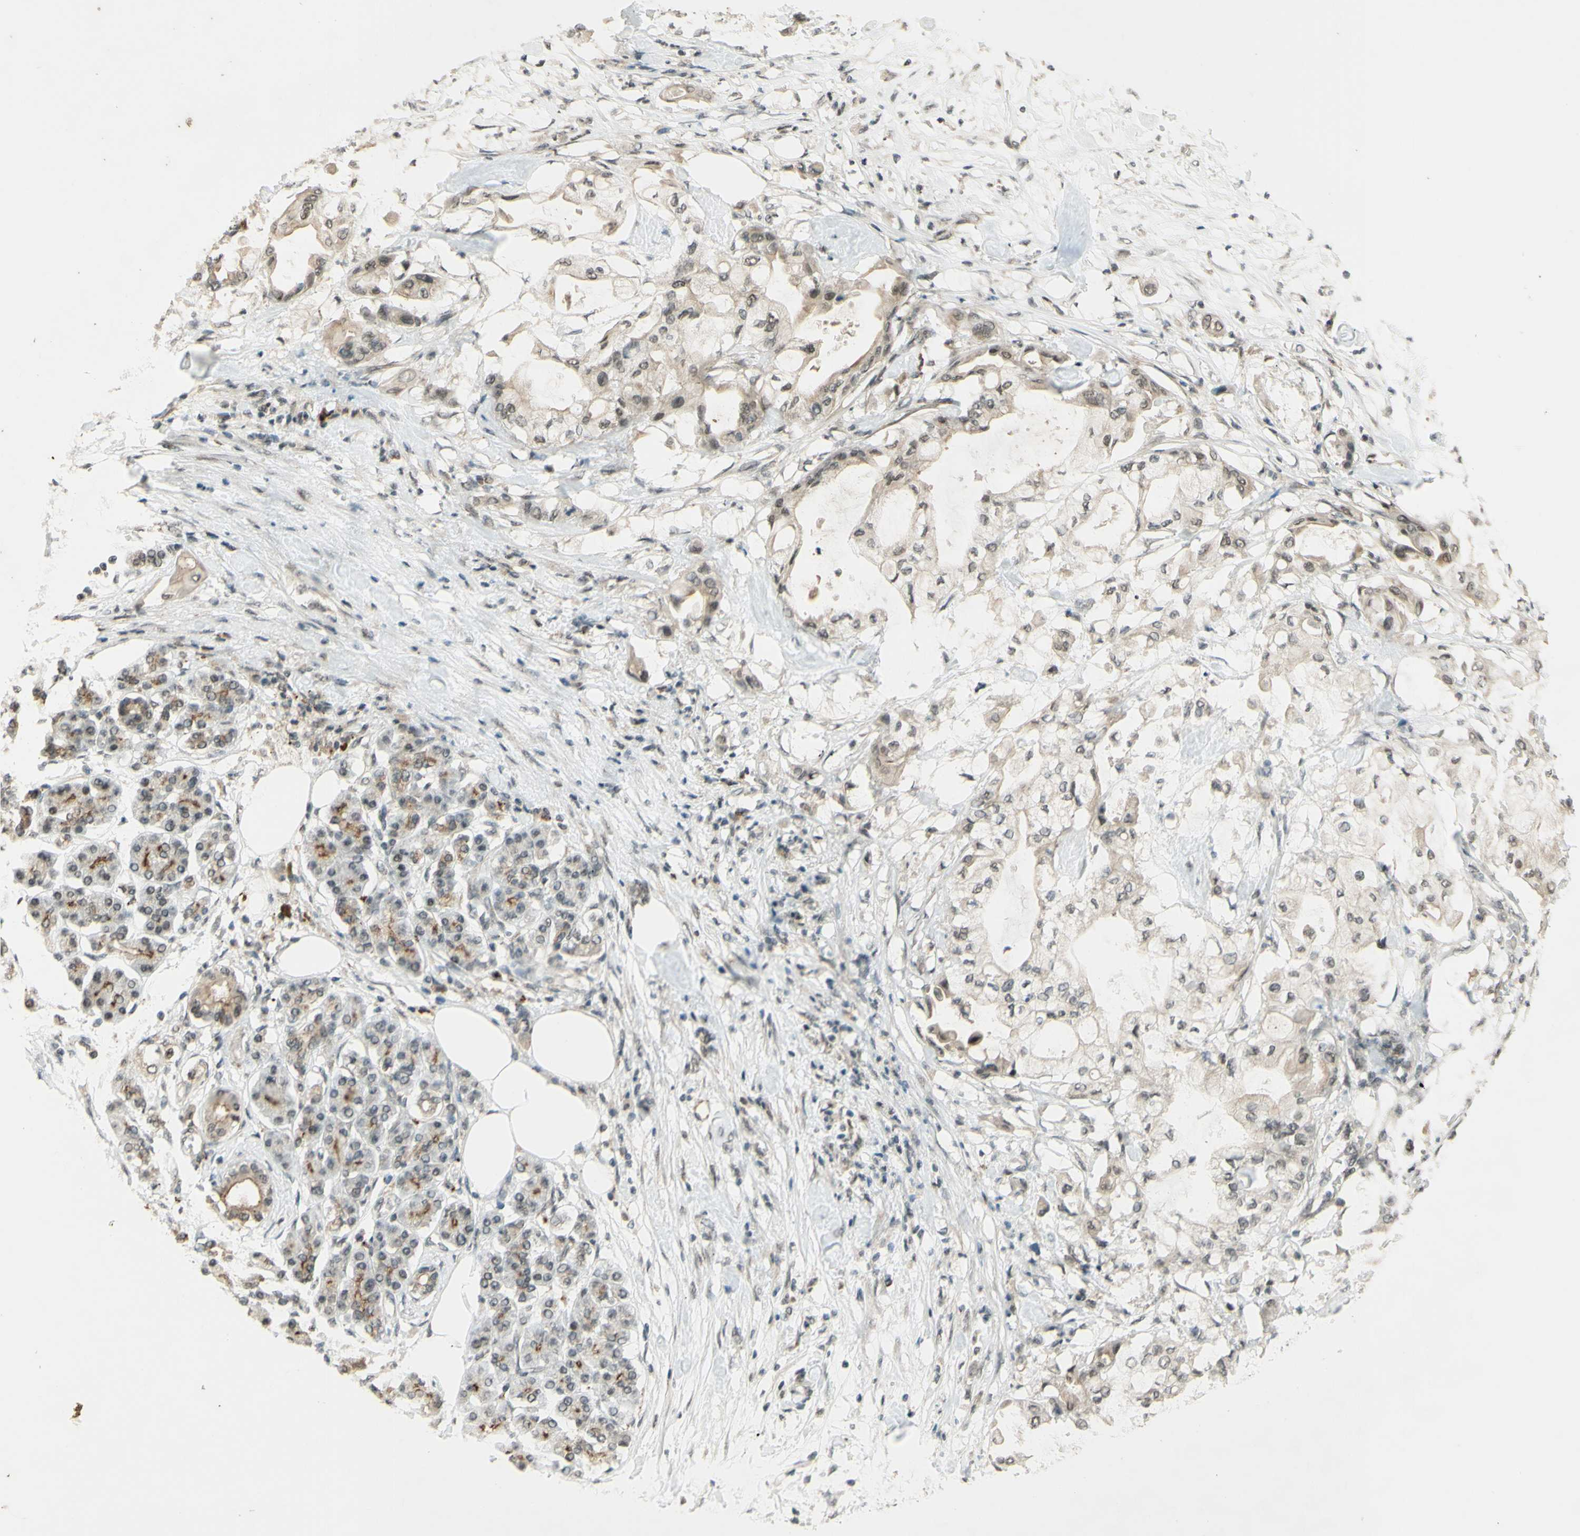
{"staining": {"intensity": "weak", "quantity": "25%-75%", "location": "nuclear"}, "tissue": "pancreatic cancer", "cell_type": "Tumor cells", "image_type": "cancer", "snomed": [{"axis": "morphology", "description": "Adenocarcinoma, NOS"}, {"axis": "morphology", "description": "Adenocarcinoma, metastatic, NOS"}, {"axis": "topography", "description": "Lymph node"}, {"axis": "topography", "description": "Pancreas"}, {"axis": "topography", "description": "Duodenum"}], "caption": "Immunohistochemistry image of neoplastic tissue: human pancreatic cancer (adenocarcinoma) stained using immunohistochemistry exhibits low levels of weak protein expression localized specifically in the nuclear of tumor cells, appearing as a nuclear brown color.", "gene": "SMARCB1", "patient": {"sex": "female", "age": 64}}